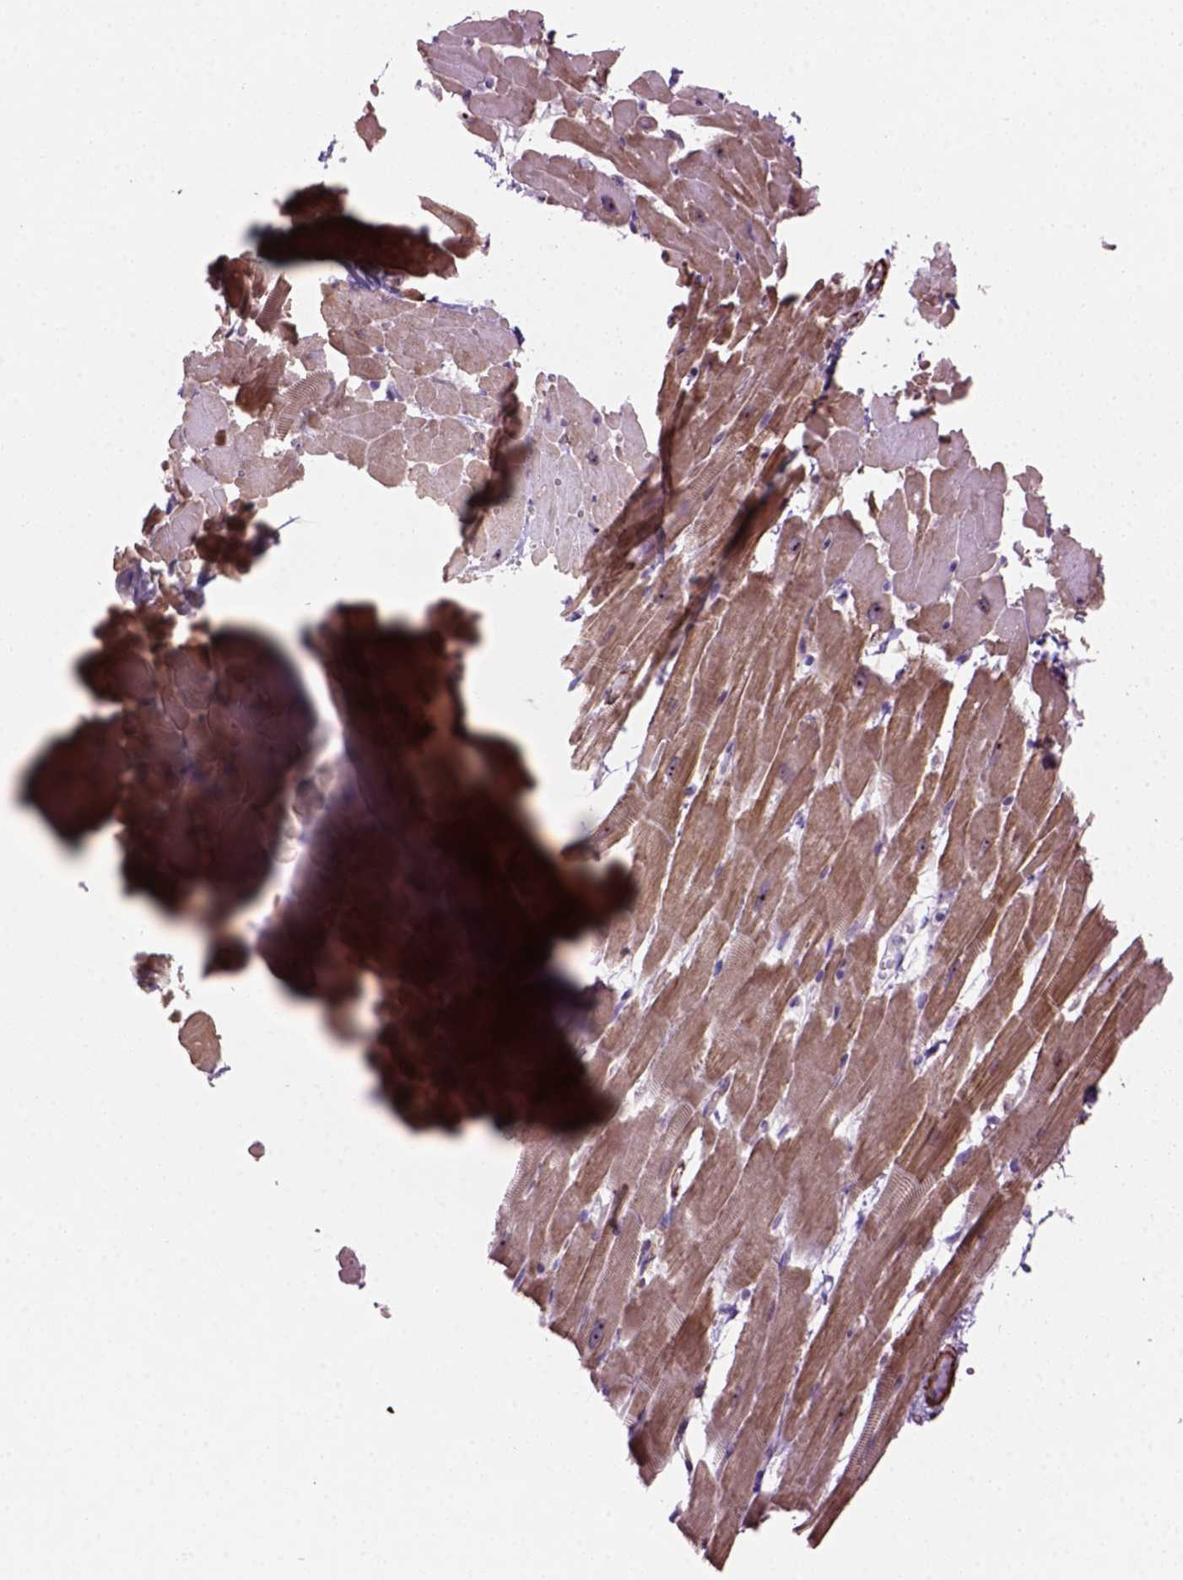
{"staining": {"intensity": "moderate", "quantity": ">75%", "location": "cytoplasmic/membranous,nuclear"}, "tissue": "heart muscle", "cell_type": "Cardiomyocytes", "image_type": "normal", "snomed": [{"axis": "morphology", "description": "Normal tissue, NOS"}, {"axis": "topography", "description": "Heart"}], "caption": "Protein expression analysis of unremarkable human heart muscle reveals moderate cytoplasmic/membranous,nuclear staining in approximately >75% of cardiomyocytes. The staining was performed using DAB (3,3'-diaminobenzidine) to visualize the protein expression in brown, while the nuclei were stained in blue with hematoxylin (Magnification: 20x).", "gene": "RRS1", "patient": {"sex": "male", "age": 37}}